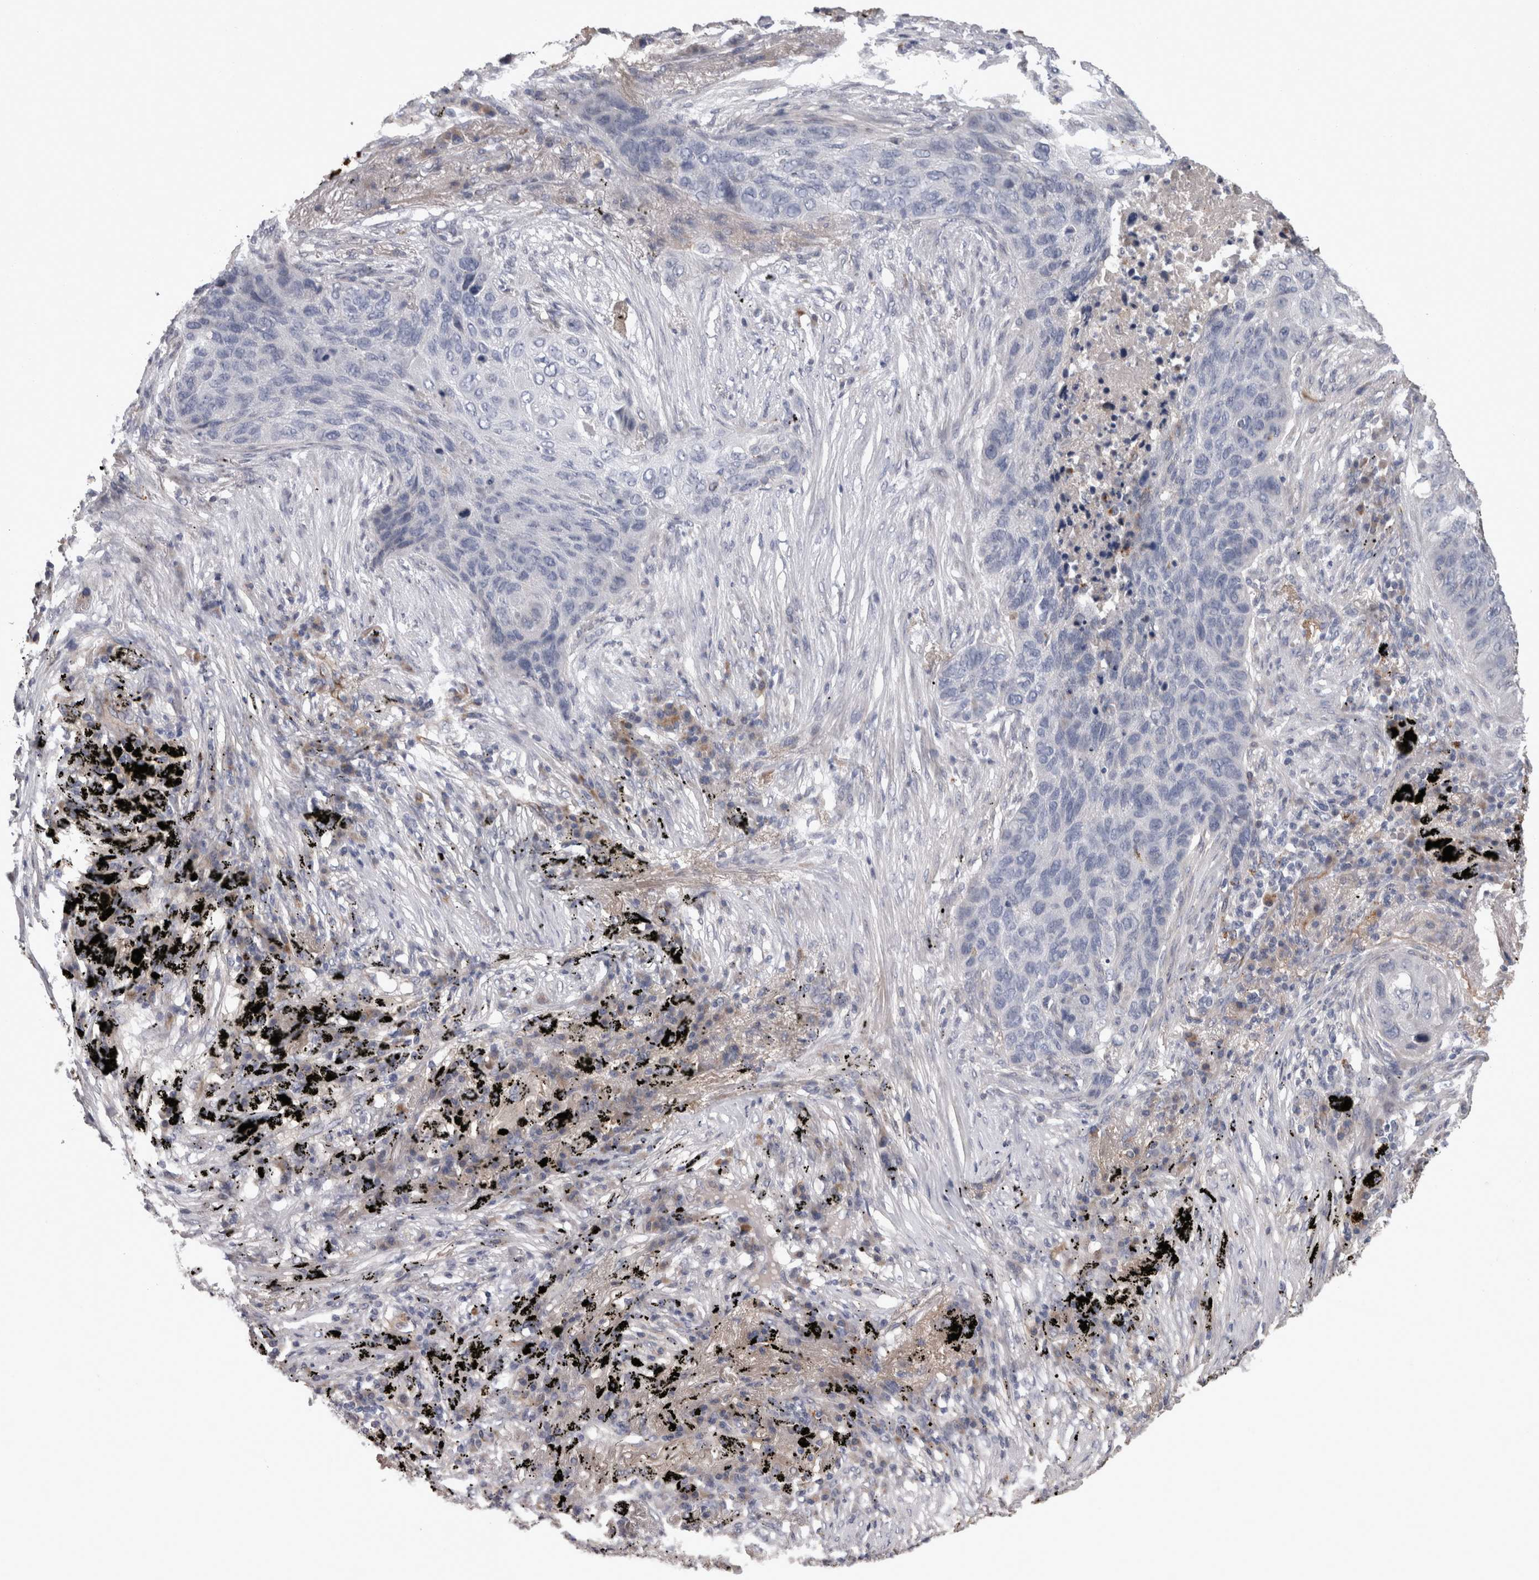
{"staining": {"intensity": "negative", "quantity": "none", "location": "none"}, "tissue": "lung cancer", "cell_type": "Tumor cells", "image_type": "cancer", "snomed": [{"axis": "morphology", "description": "Squamous cell carcinoma, NOS"}, {"axis": "topography", "description": "Lung"}], "caption": "Immunohistochemistry photomicrograph of squamous cell carcinoma (lung) stained for a protein (brown), which shows no positivity in tumor cells. (DAB (3,3'-diaminobenzidine) immunohistochemistry (IHC) visualized using brightfield microscopy, high magnification).", "gene": "STC1", "patient": {"sex": "female", "age": 63}}